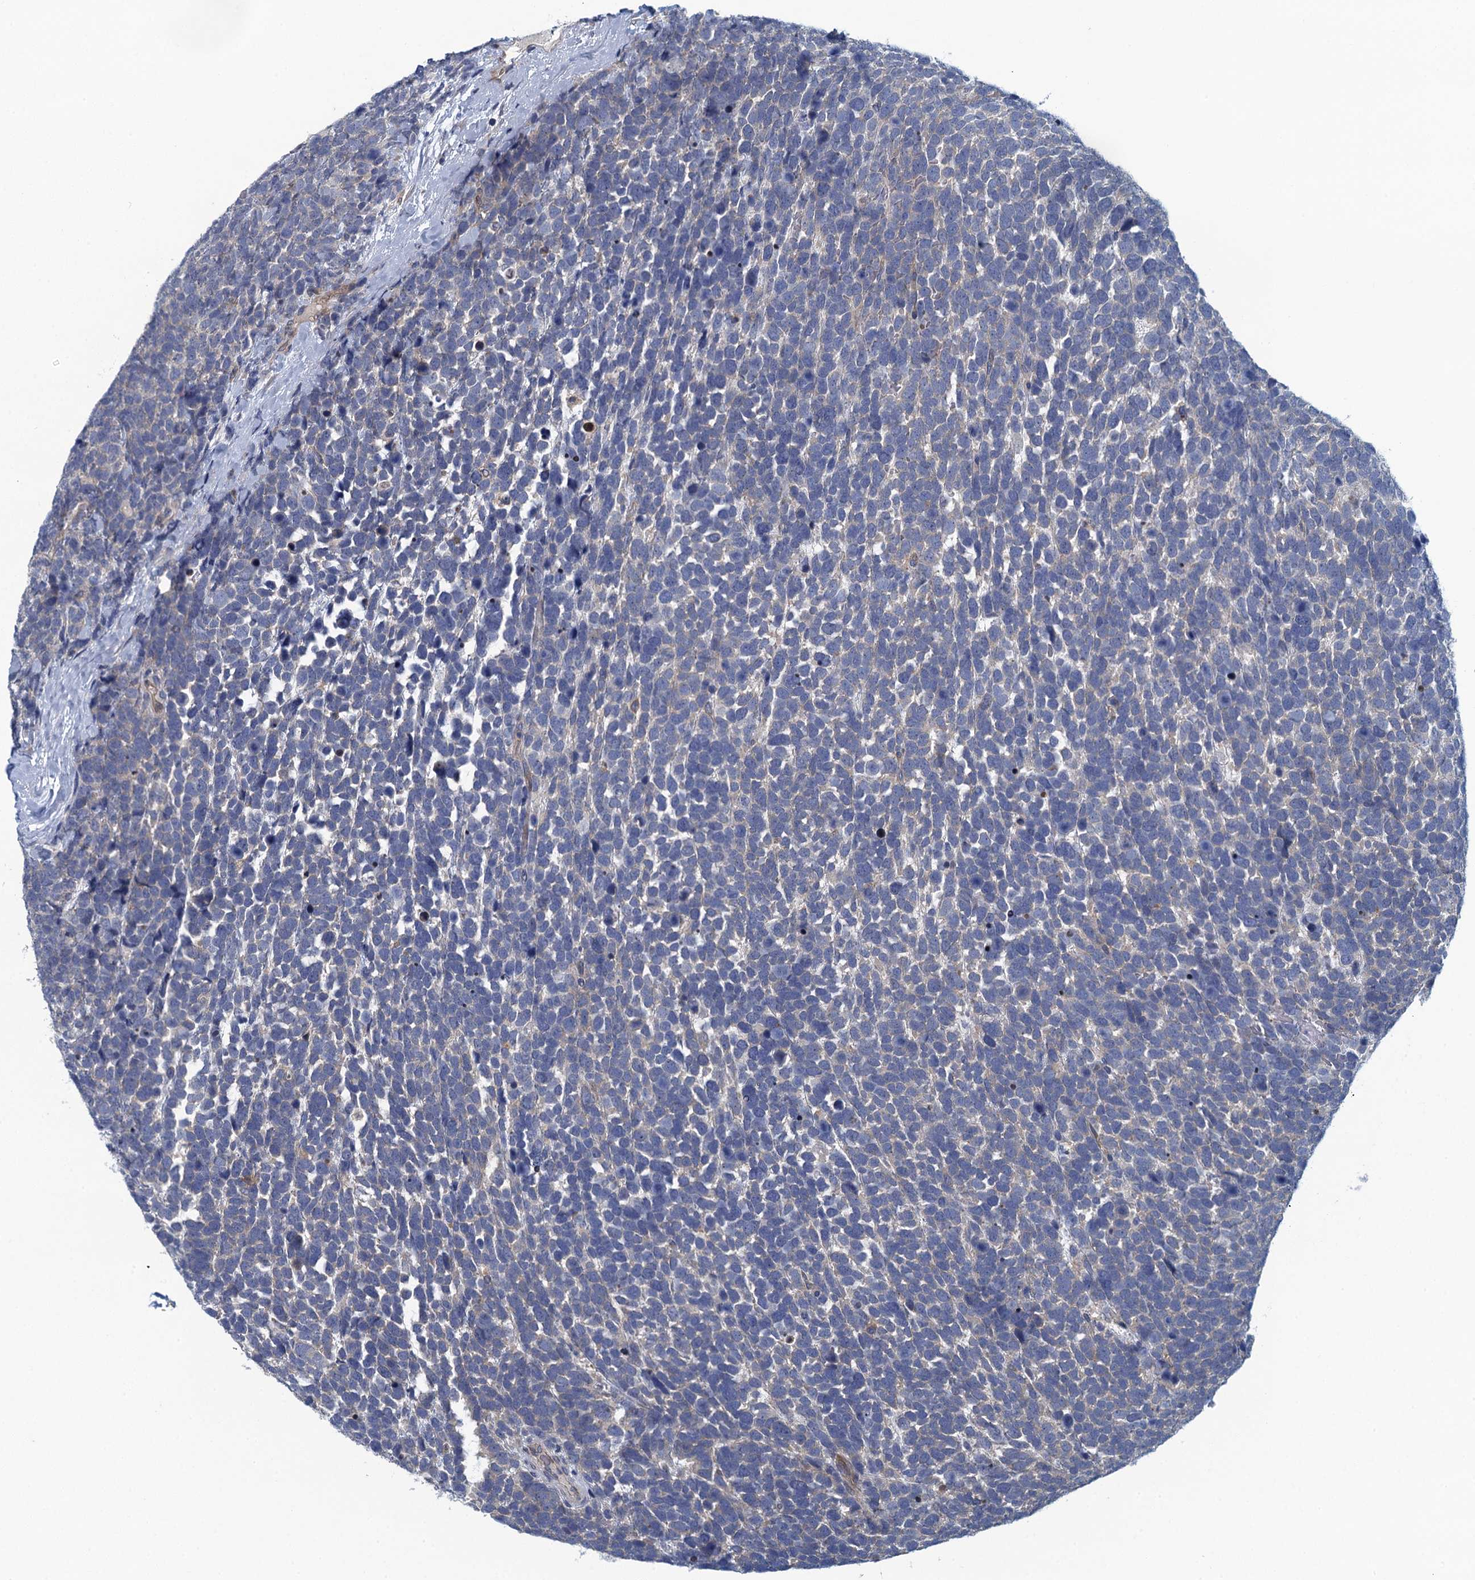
{"staining": {"intensity": "negative", "quantity": "none", "location": "none"}, "tissue": "urothelial cancer", "cell_type": "Tumor cells", "image_type": "cancer", "snomed": [{"axis": "morphology", "description": "Urothelial carcinoma, High grade"}, {"axis": "topography", "description": "Urinary bladder"}], "caption": "The image exhibits no staining of tumor cells in urothelial cancer.", "gene": "NCKAP1L", "patient": {"sex": "female", "age": 82}}